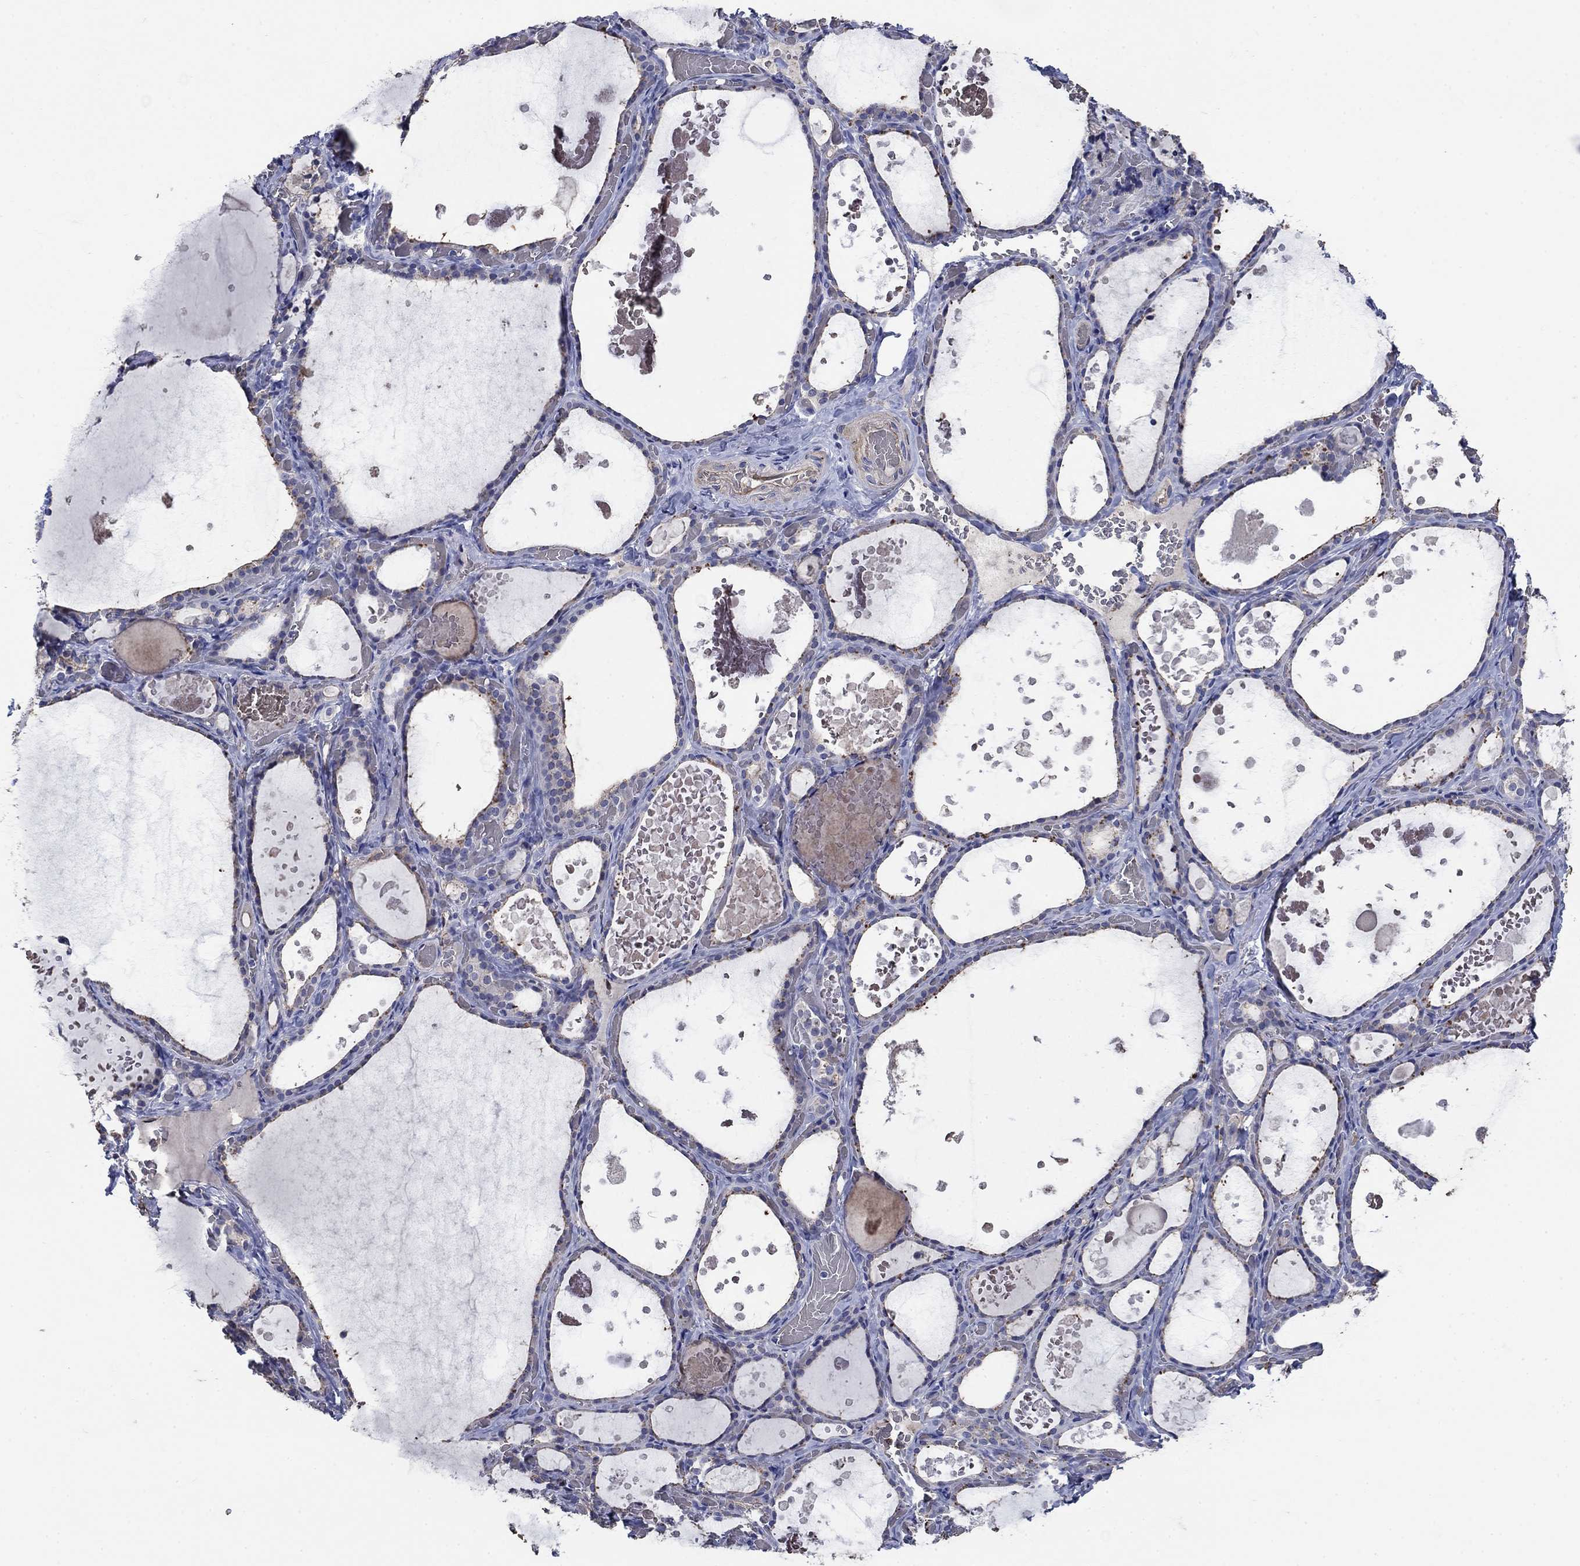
{"staining": {"intensity": "negative", "quantity": "none", "location": "none"}, "tissue": "thyroid gland", "cell_type": "Glandular cells", "image_type": "normal", "snomed": [{"axis": "morphology", "description": "Normal tissue, NOS"}, {"axis": "topography", "description": "Thyroid gland"}], "caption": "Protein analysis of unremarkable thyroid gland shows no significant positivity in glandular cells. Brightfield microscopy of IHC stained with DAB (3,3'-diaminobenzidine) (brown) and hematoxylin (blue), captured at high magnification.", "gene": "FLNC", "patient": {"sex": "female", "age": 56}}